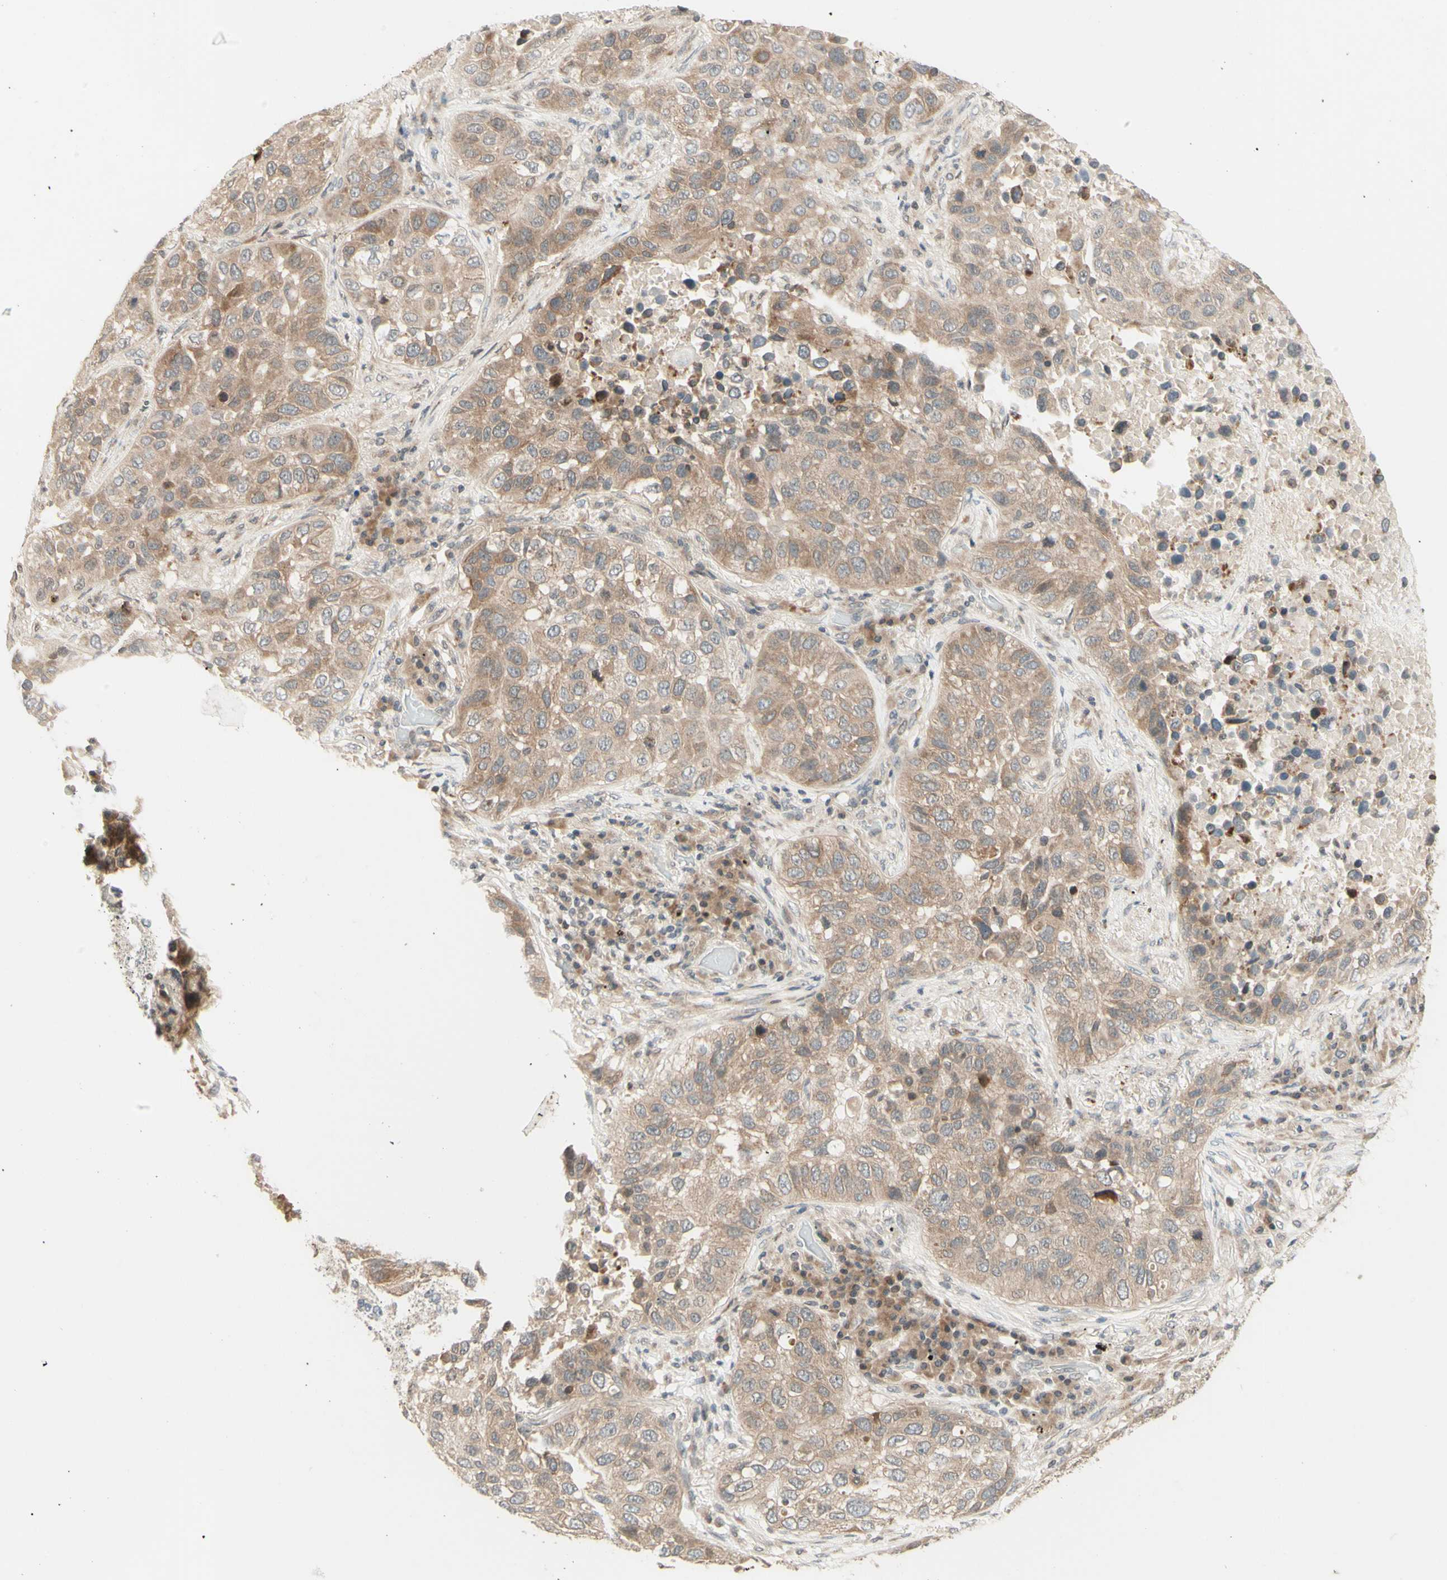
{"staining": {"intensity": "weak", "quantity": ">75%", "location": "cytoplasmic/membranous"}, "tissue": "lung cancer", "cell_type": "Tumor cells", "image_type": "cancer", "snomed": [{"axis": "morphology", "description": "Squamous cell carcinoma, NOS"}, {"axis": "topography", "description": "Lung"}], "caption": "IHC (DAB (3,3'-diaminobenzidine)) staining of human squamous cell carcinoma (lung) shows weak cytoplasmic/membranous protein positivity in about >75% of tumor cells. The staining was performed using DAB, with brown indicating positive protein expression. Nuclei are stained blue with hematoxylin.", "gene": "ZW10", "patient": {"sex": "male", "age": 57}}